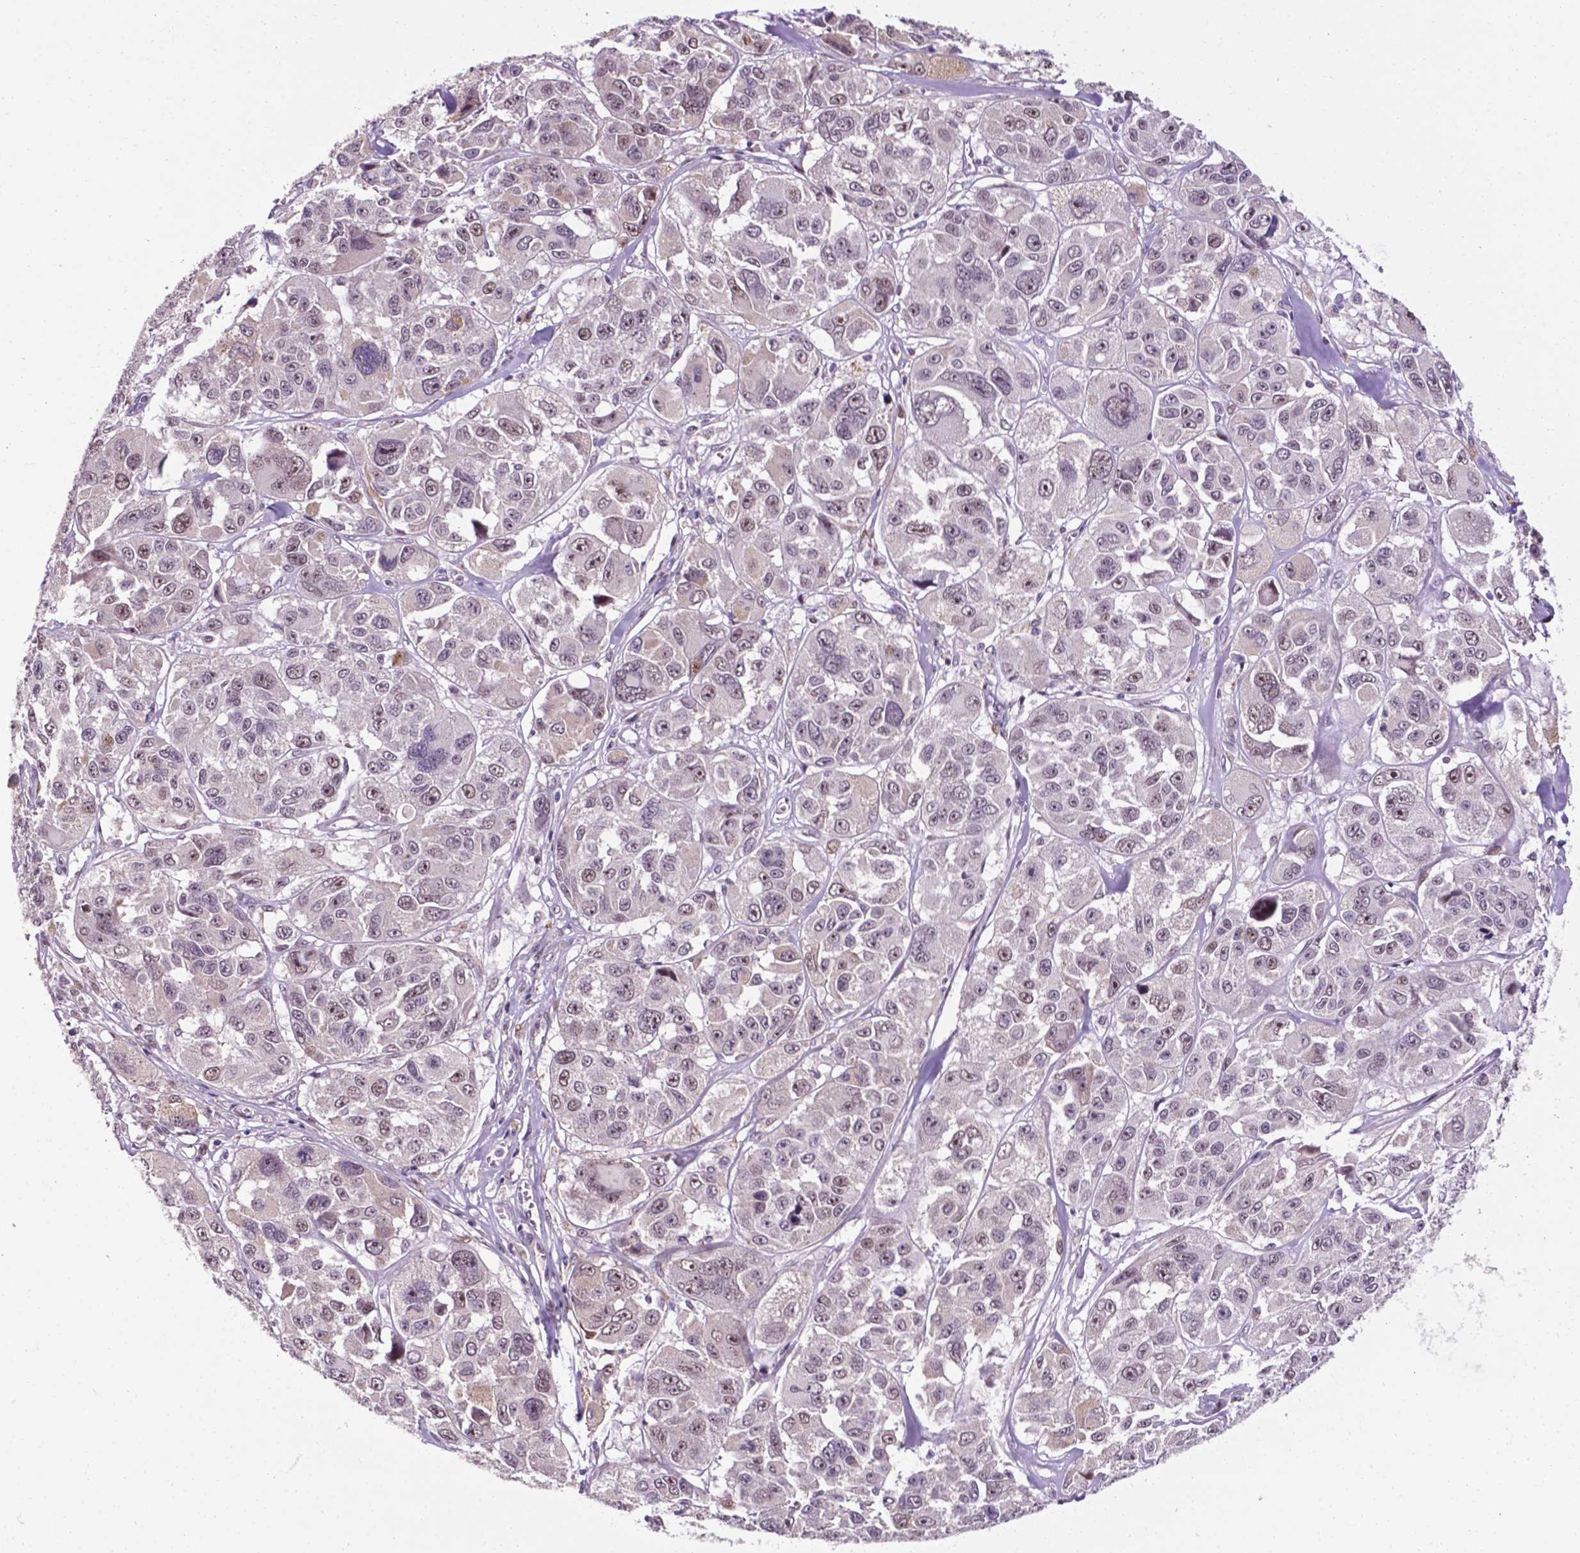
{"staining": {"intensity": "weak", "quantity": "25%-75%", "location": "nuclear"}, "tissue": "melanoma", "cell_type": "Tumor cells", "image_type": "cancer", "snomed": [{"axis": "morphology", "description": "Malignant melanoma, NOS"}, {"axis": "topography", "description": "Skin"}], "caption": "Human malignant melanoma stained for a protein (brown) demonstrates weak nuclear positive positivity in about 25%-75% of tumor cells.", "gene": "SMAD3", "patient": {"sex": "female", "age": 66}}